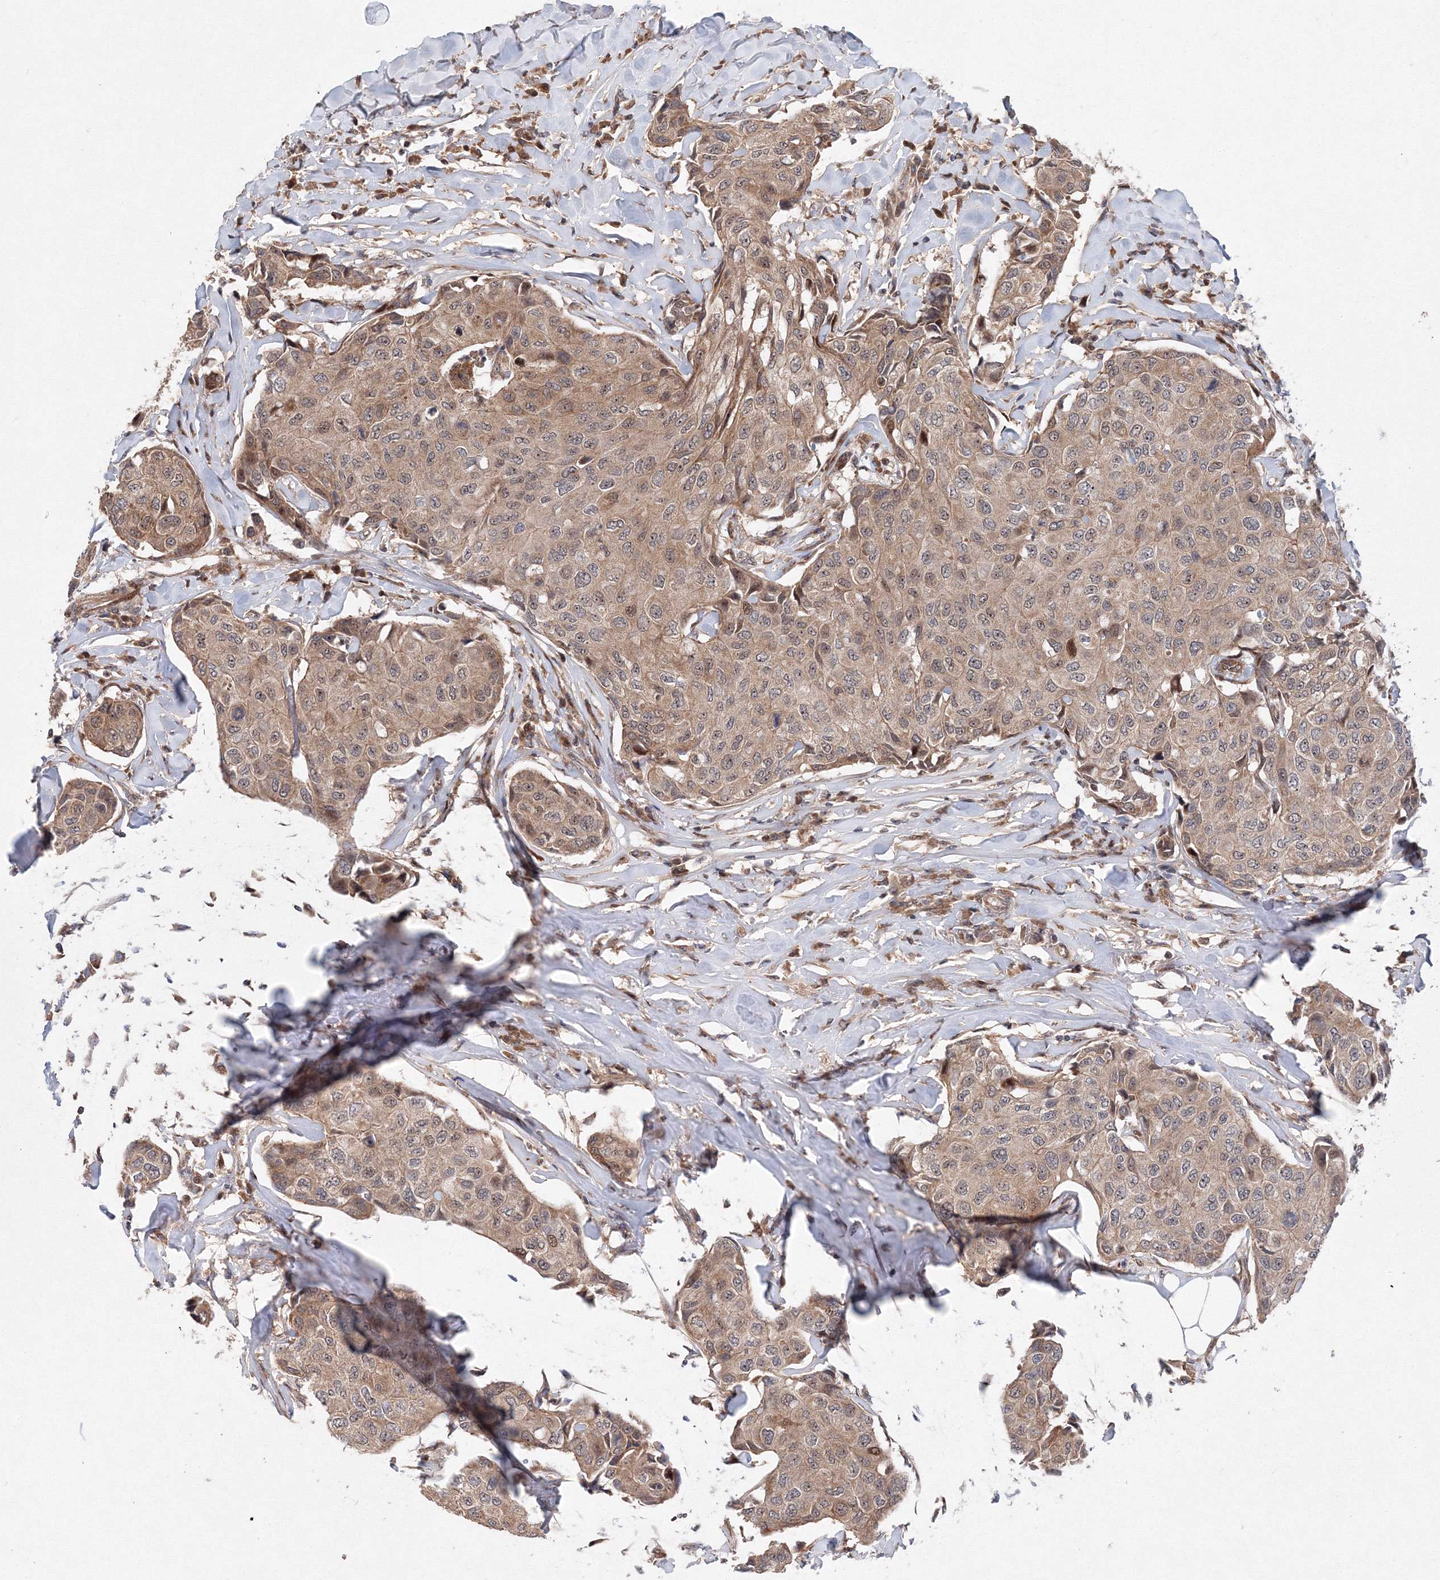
{"staining": {"intensity": "weak", "quantity": ">75%", "location": "cytoplasmic/membranous"}, "tissue": "breast cancer", "cell_type": "Tumor cells", "image_type": "cancer", "snomed": [{"axis": "morphology", "description": "Duct carcinoma"}, {"axis": "topography", "description": "Breast"}], "caption": "Breast cancer (infiltrating ductal carcinoma) stained for a protein reveals weak cytoplasmic/membranous positivity in tumor cells.", "gene": "ANKAR", "patient": {"sex": "female", "age": 80}}